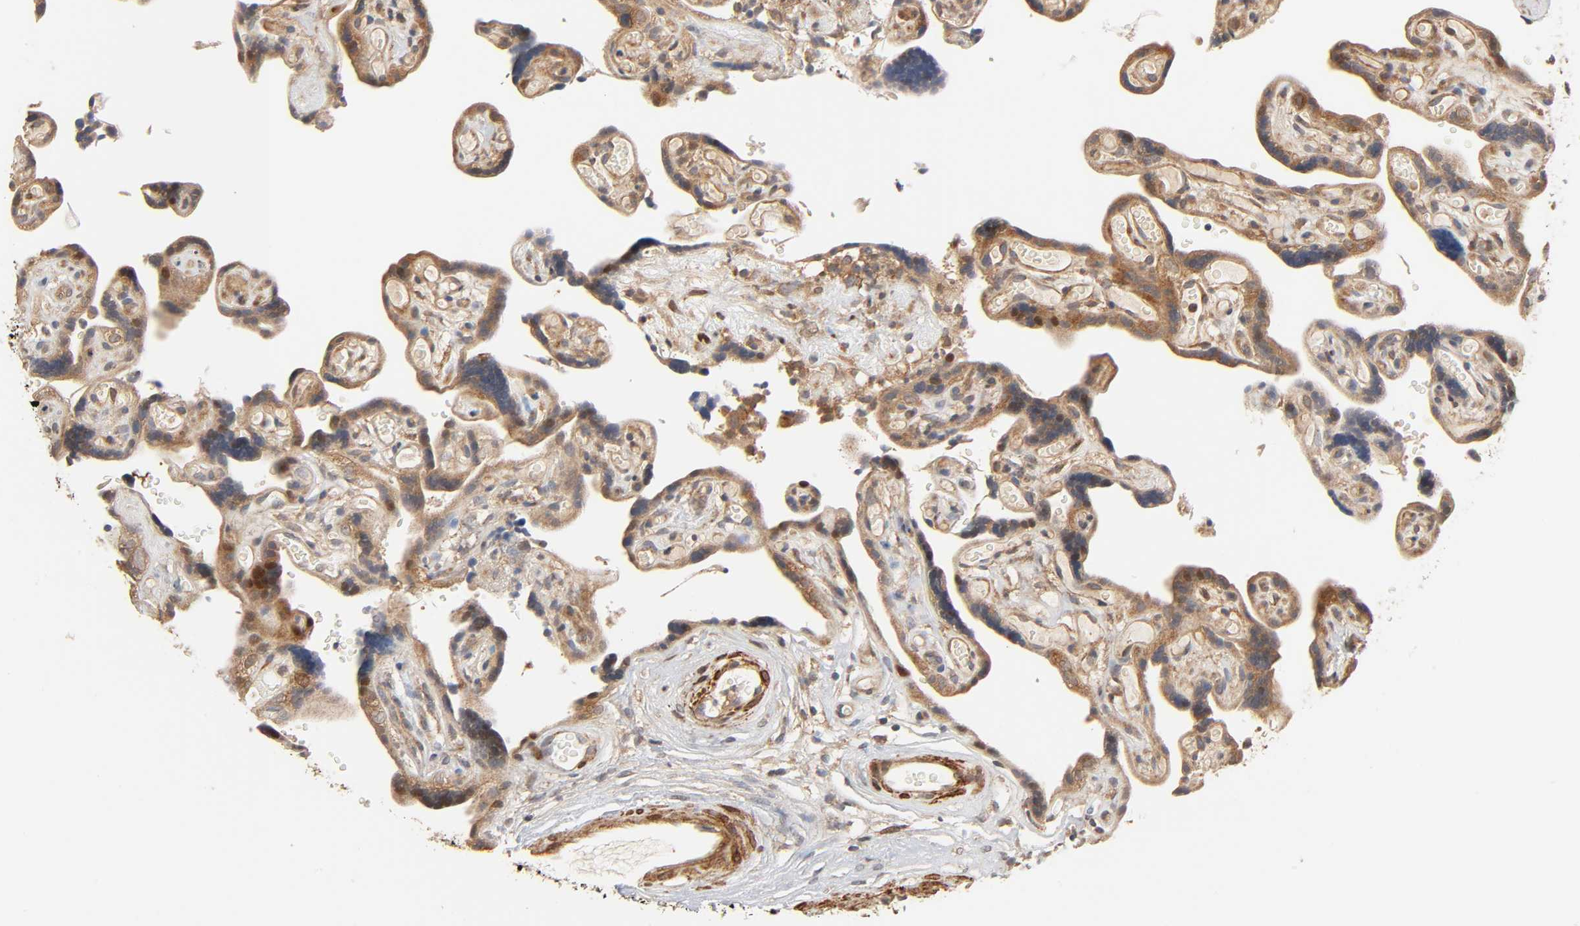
{"staining": {"intensity": "moderate", "quantity": ">75%", "location": "cytoplasmic/membranous,nuclear"}, "tissue": "placenta", "cell_type": "Decidual cells", "image_type": "normal", "snomed": [{"axis": "morphology", "description": "Normal tissue, NOS"}, {"axis": "topography", "description": "Placenta"}], "caption": "An immunohistochemistry (IHC) image of unremarkable tissue is shown. Protein staining in brown labels moderate cytoplasmic/membranous,nuclear positivity in placenta within decidual cells. (Brightfield microscopy of DAB IHC at high magnification).", "gene": "NEMF", "patient": {"sex": "female", "age": 30}}